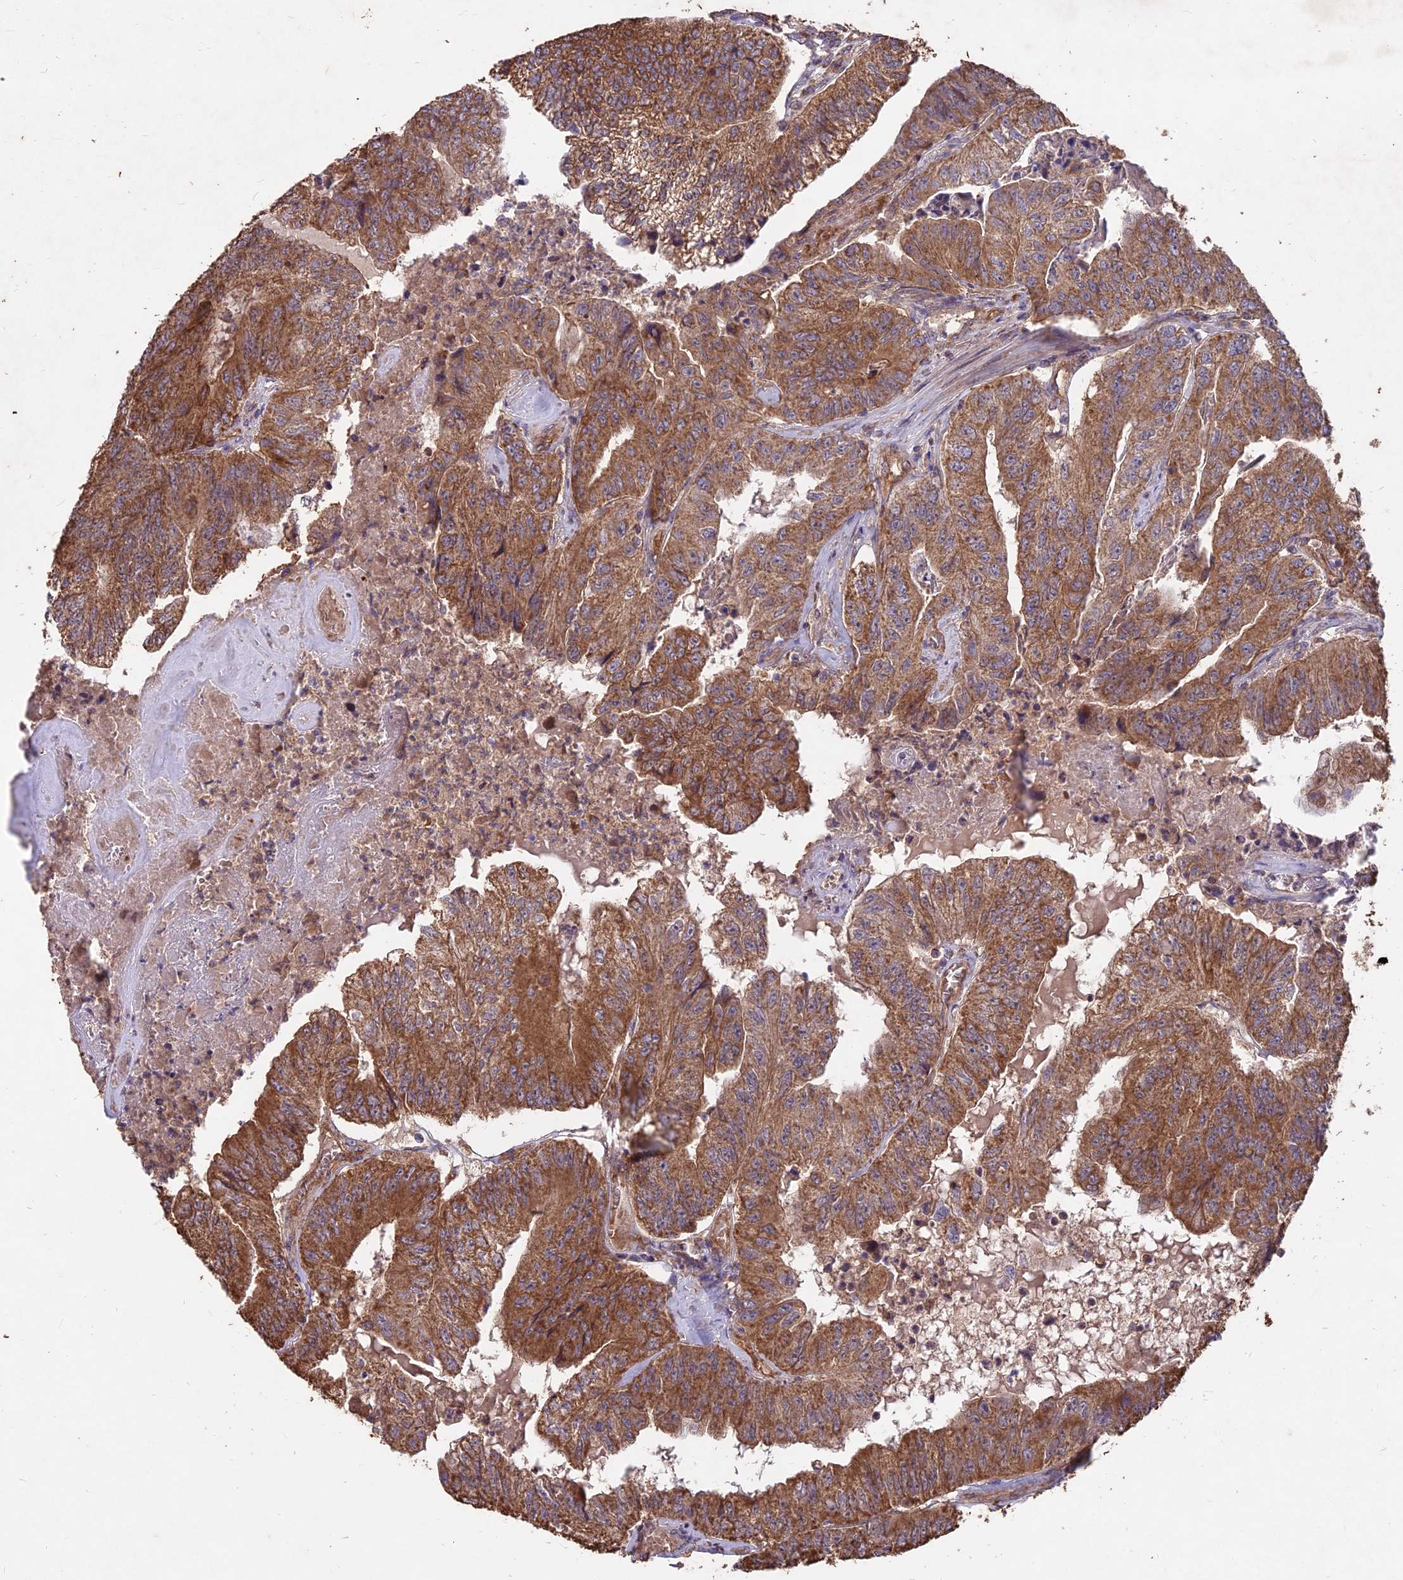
{"staining": {"intensity": "moderate", "quantity": ">75%", "location": "cytoplasmic/membranous"}, "tissue": "colorectal cancer", "cell_type": "Tumor cells", "image_type": "cancer", "snomed": [{"axis": "morphology", "description": "Adenocarcinoma, NOS"}, {"axis": "topography", "description": "Colon"}], "caption": "Approximately >75% of tumor cells in human colorectal cancer show moderate cytoplasmic/membranous protein positivity as visualized by brown immunohistochemical staining.", "gene": "CEMIP2", "patient": {"sex": "female", "age": 67}}